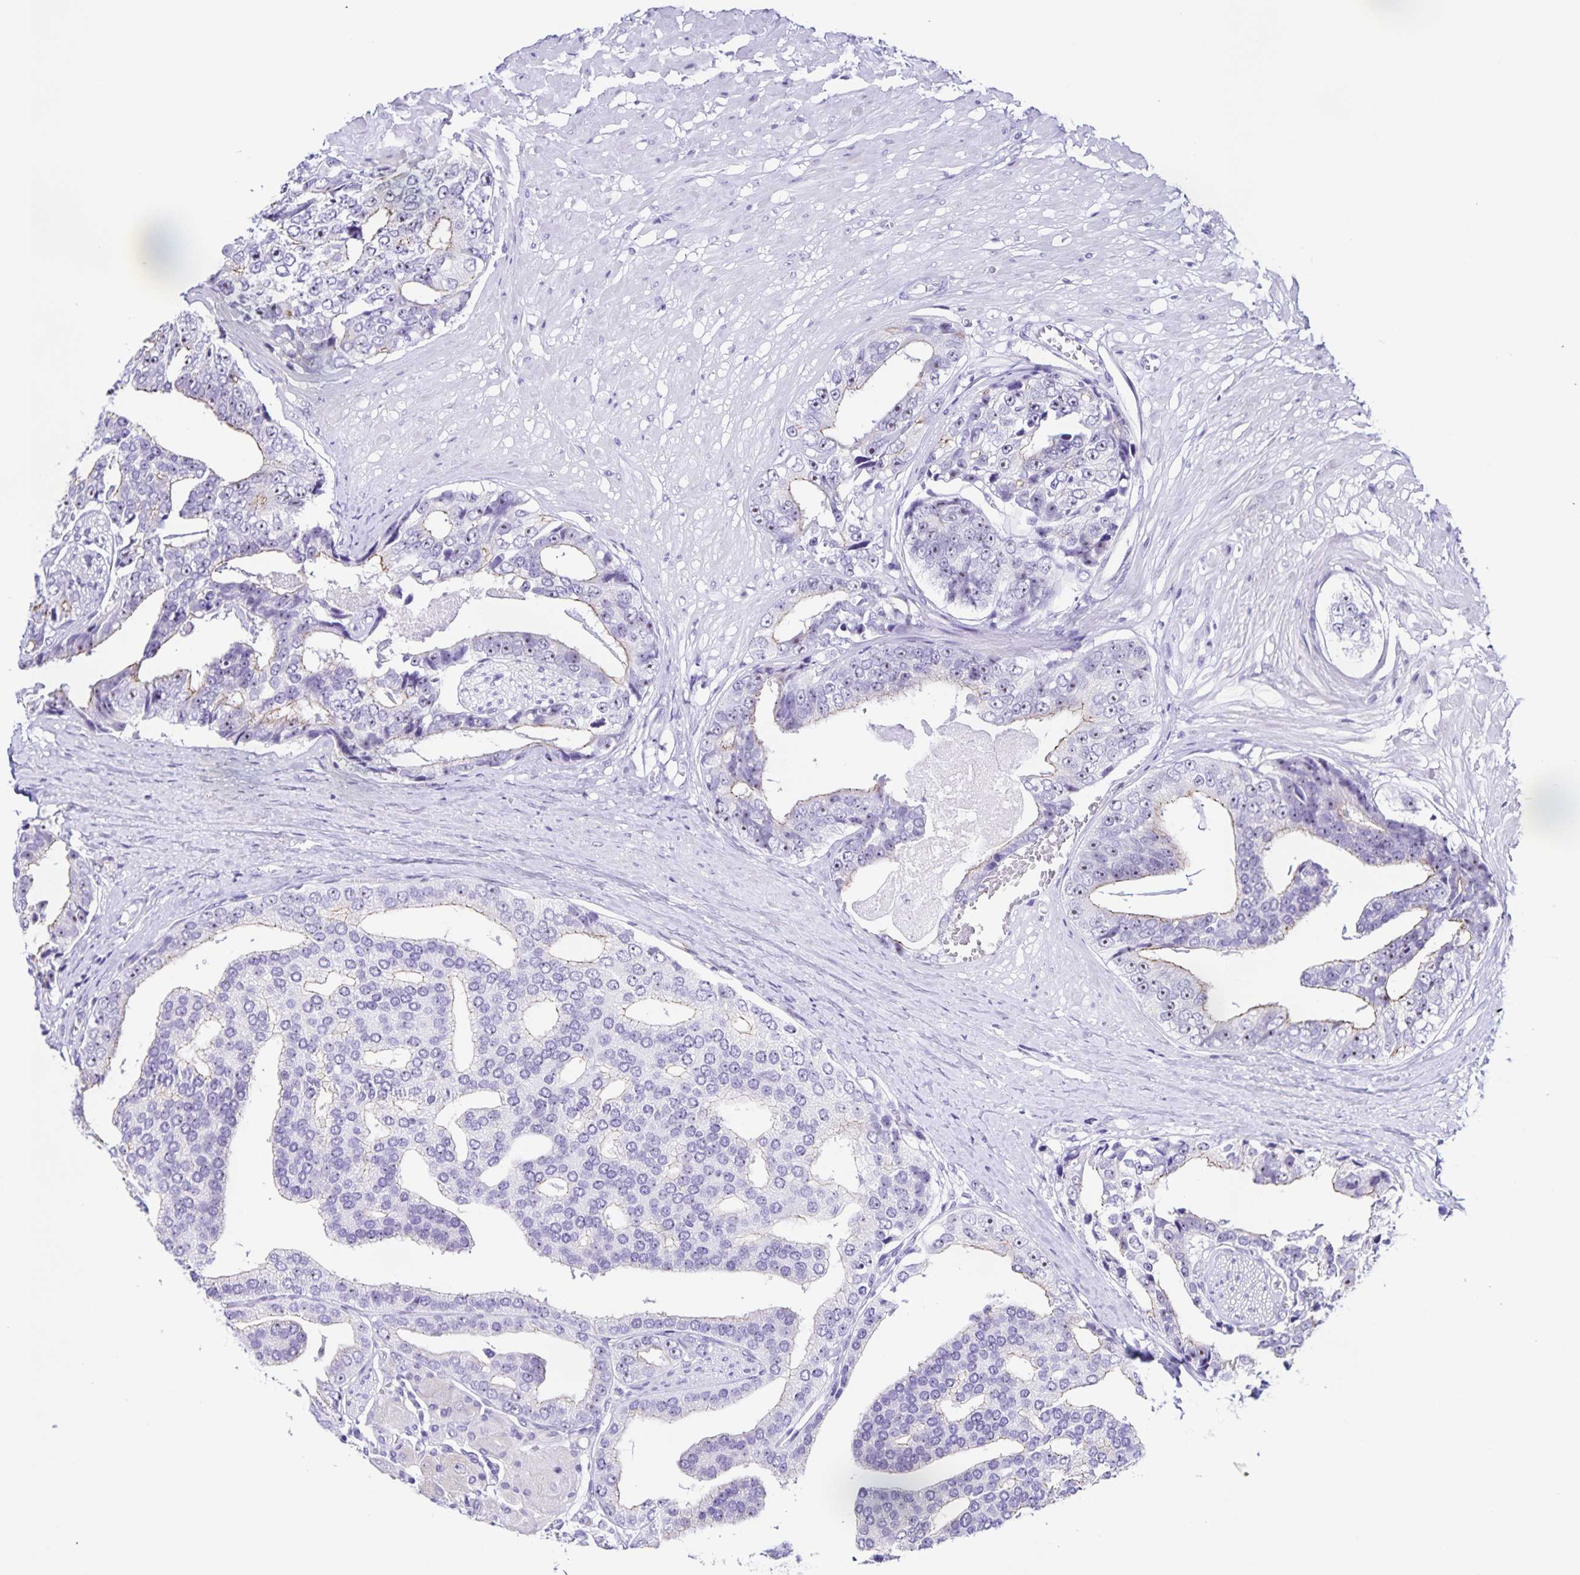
{"staining": {"intensity": "moderate", "quantity": "<25%", "location": "cytoplasmic/membranous,nuclear"}, "tissue": "prostate cancer", "cell_type": "Tumor cells", "image_type": "cancer", "snomed": [{"axis": "morphology", "description": "Adenocarcinoma, High grade"}, {"axis": "topography", "description": "Prostate"}], "caption": "Tumor cells reveal moderate cytoplasmic/membranous and nuclear positivity in approximately <25% of cells in prostate cancer (high-grade adenocarcinoma).", "gene": "FAM170A", "patient": {"sex": "male", "age": 71}}